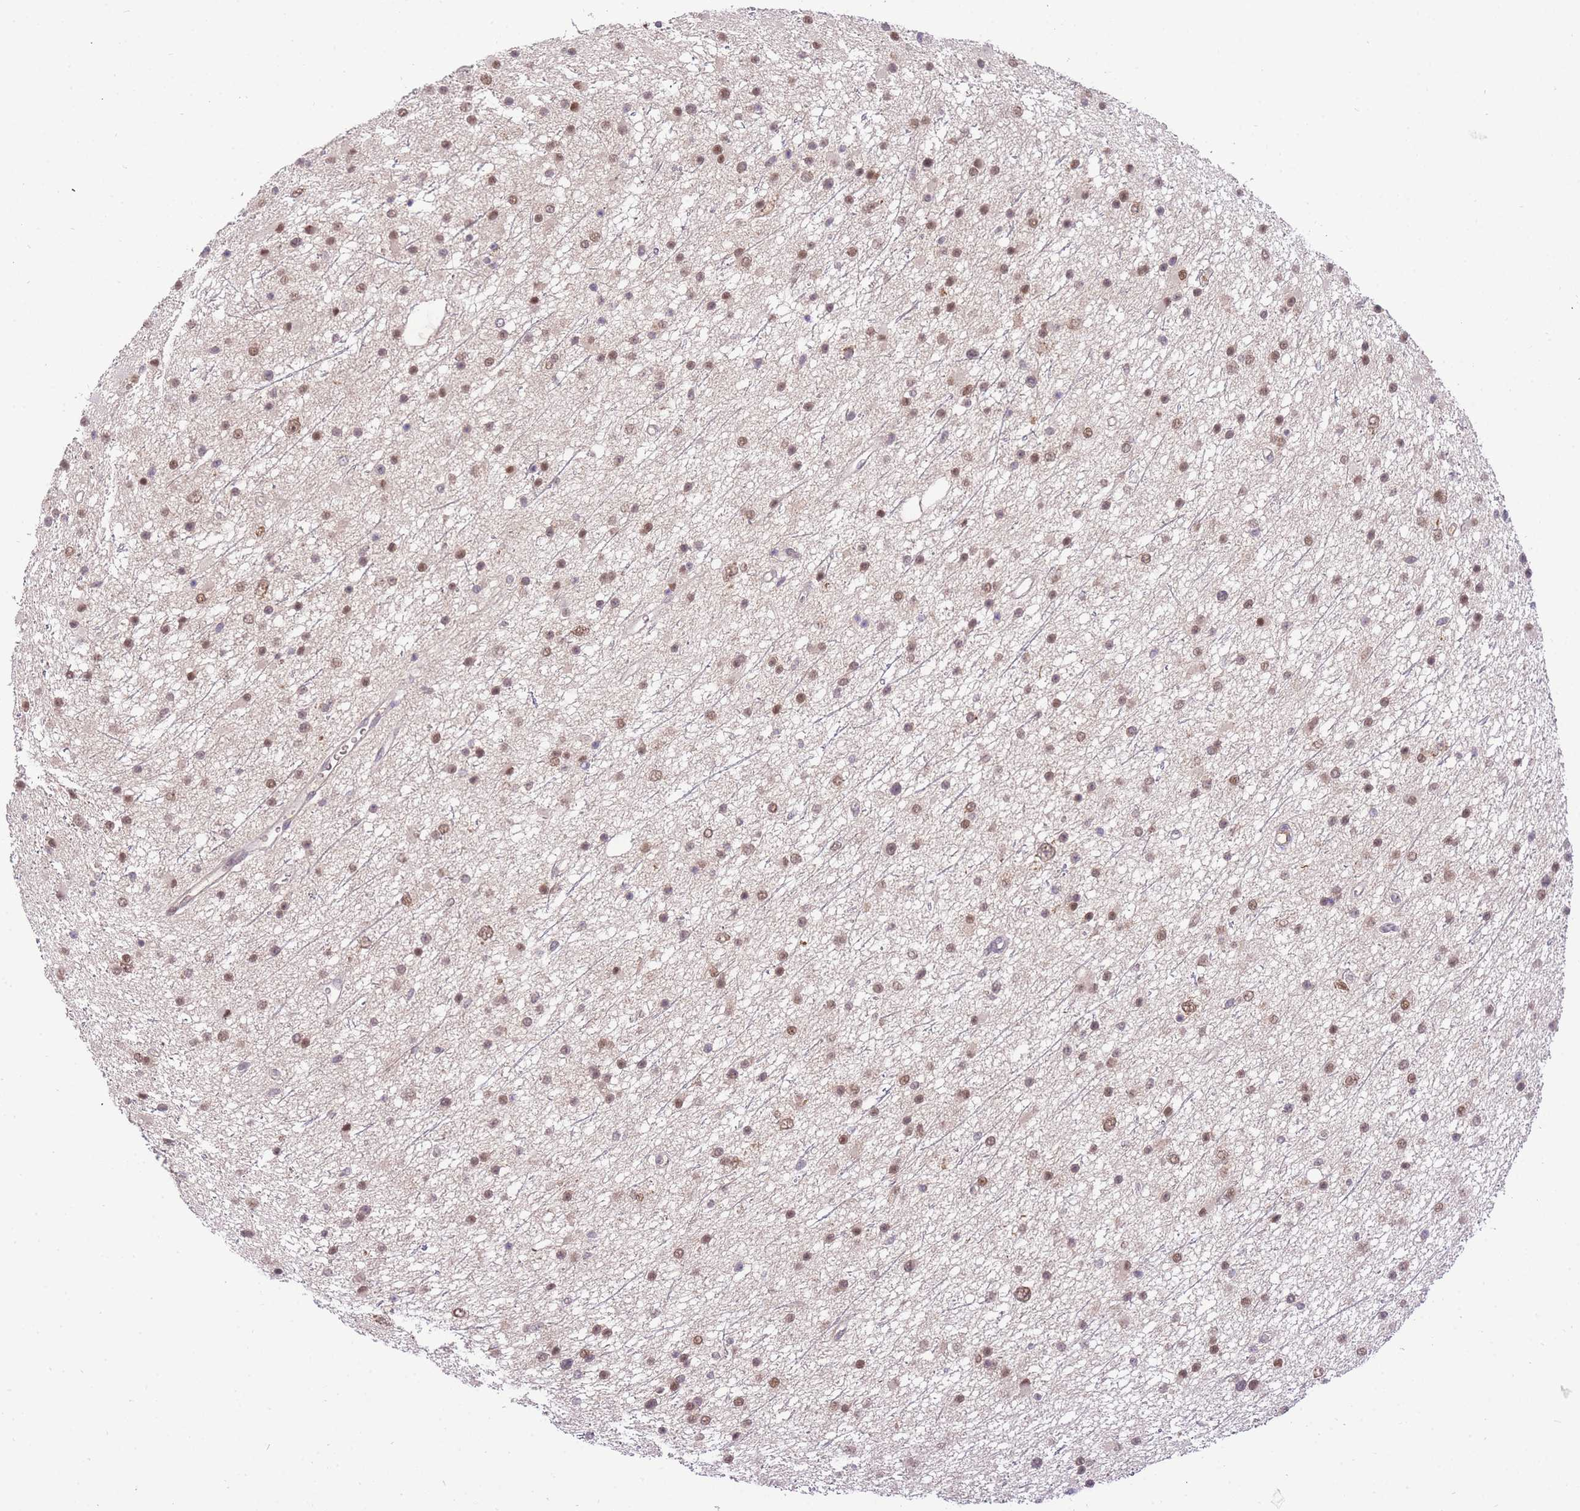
{"staining": {"intensity": "weak", "quantity": ">75%", "location": "nuclear"}, "tissue": "glioma", "cell_type": "Tumor cells", "image_type": "cancer", "snomed": [{"axis": "morphology", "description": "Glioma, malignant, Low grade"}, {"axis": "topography", "description": "Cerebral cortex"}], "caption": "There is low levels of weak nuclear expression in tumor cells of malignant low-grade glioma, as demonstrated by immunohistochemical staining (brown color).", "gene": "PUS10", "patient": {"sex": "female", "age": 39}}